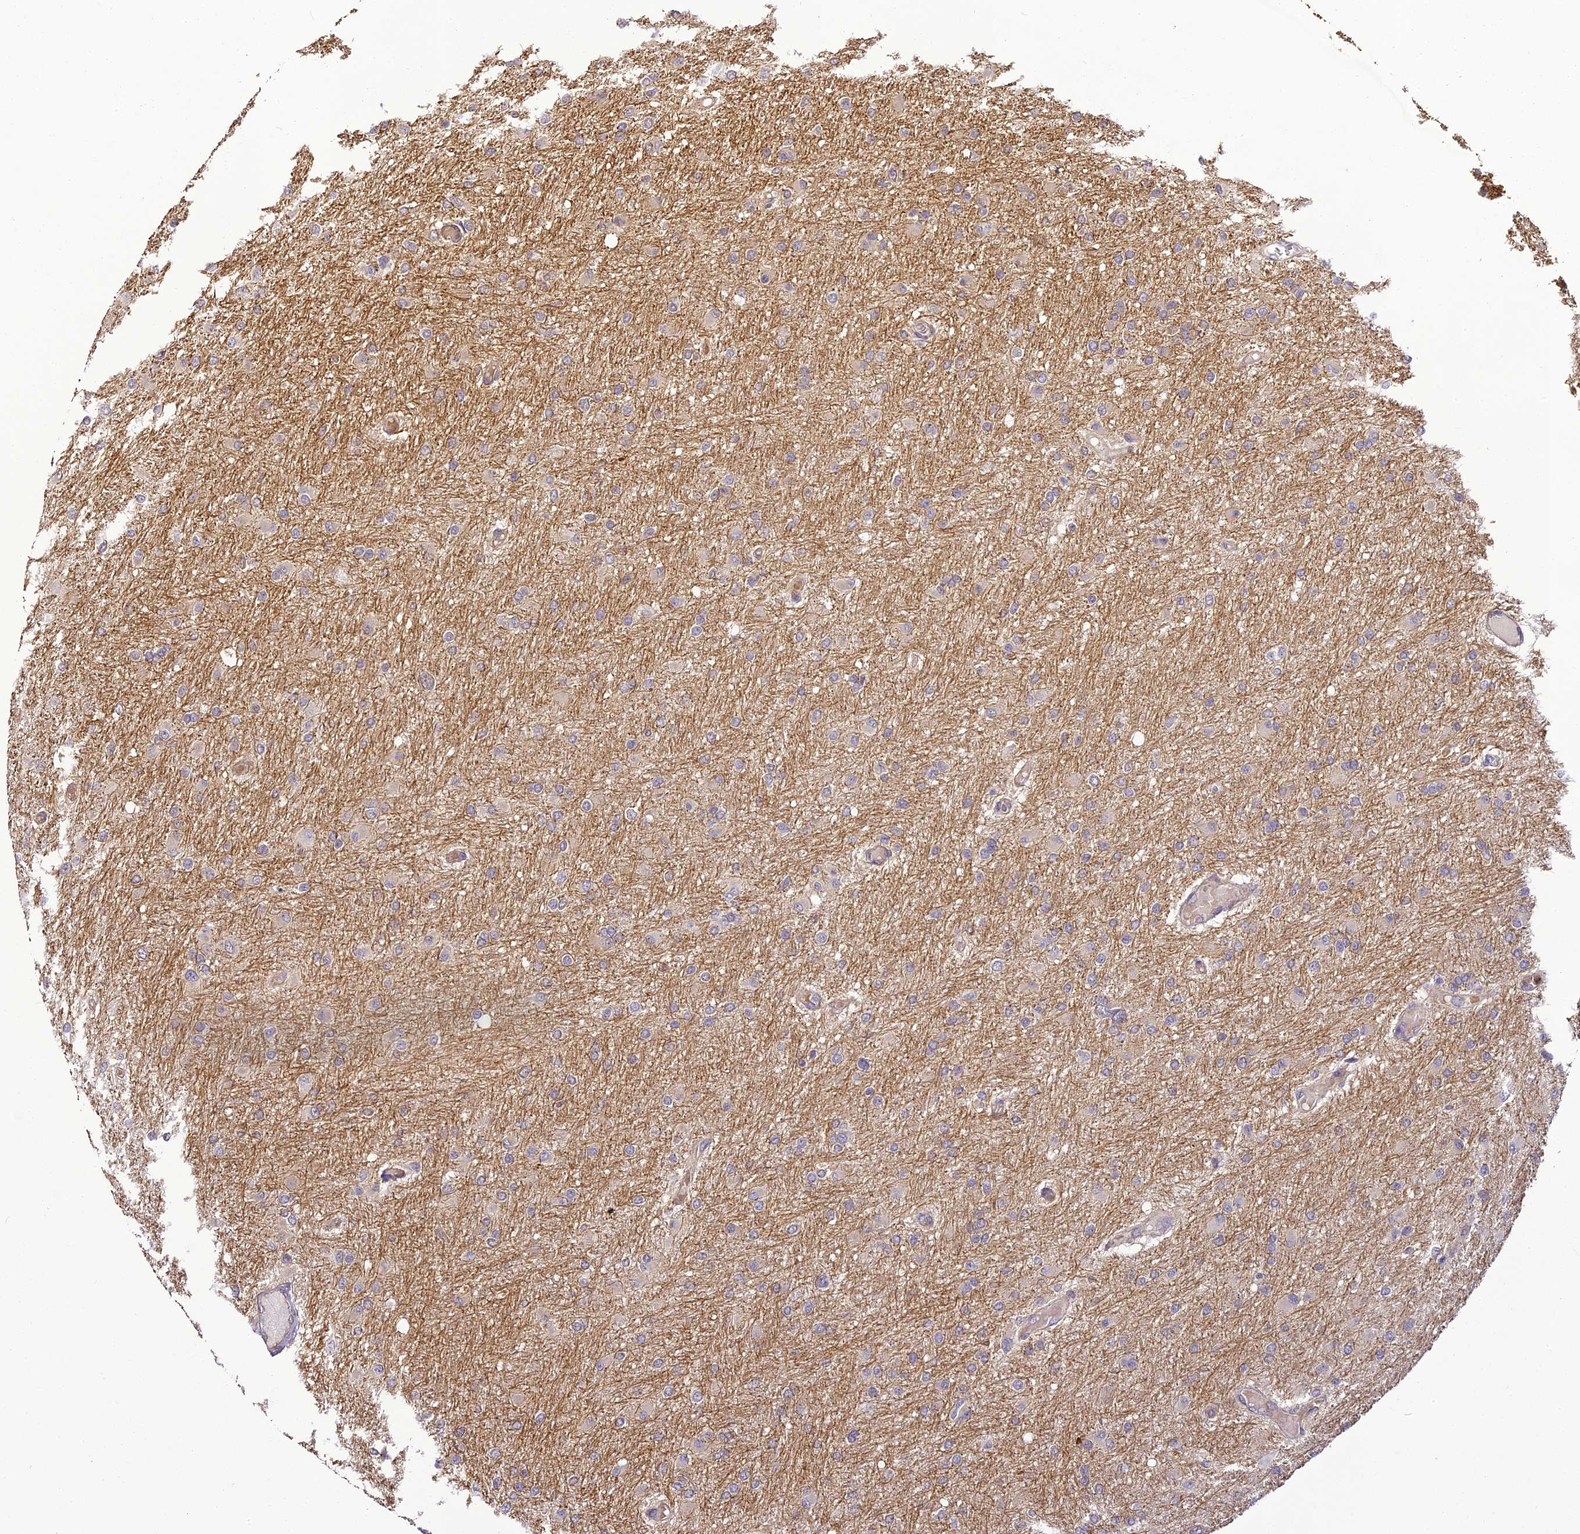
{"staining": {"intensity": "negative", "quantity": "none", "location": "none"}, "tissue": "glioma", "cell_type": "Tumor cells", "image_type": "cancer", "snomed": [{"axis": "morphology", "description": "Glioma, malignant, High grade"}, {"axis": "topography", "description": "Cerebral cortex"}], "caption": "This is a photomicrograph of IHC staining of malignant glioma (high-grade), which shows no positivity in tumor cells.", "gene": "BCDIN3D", "patient": {"sex": "female", "age": 36}}